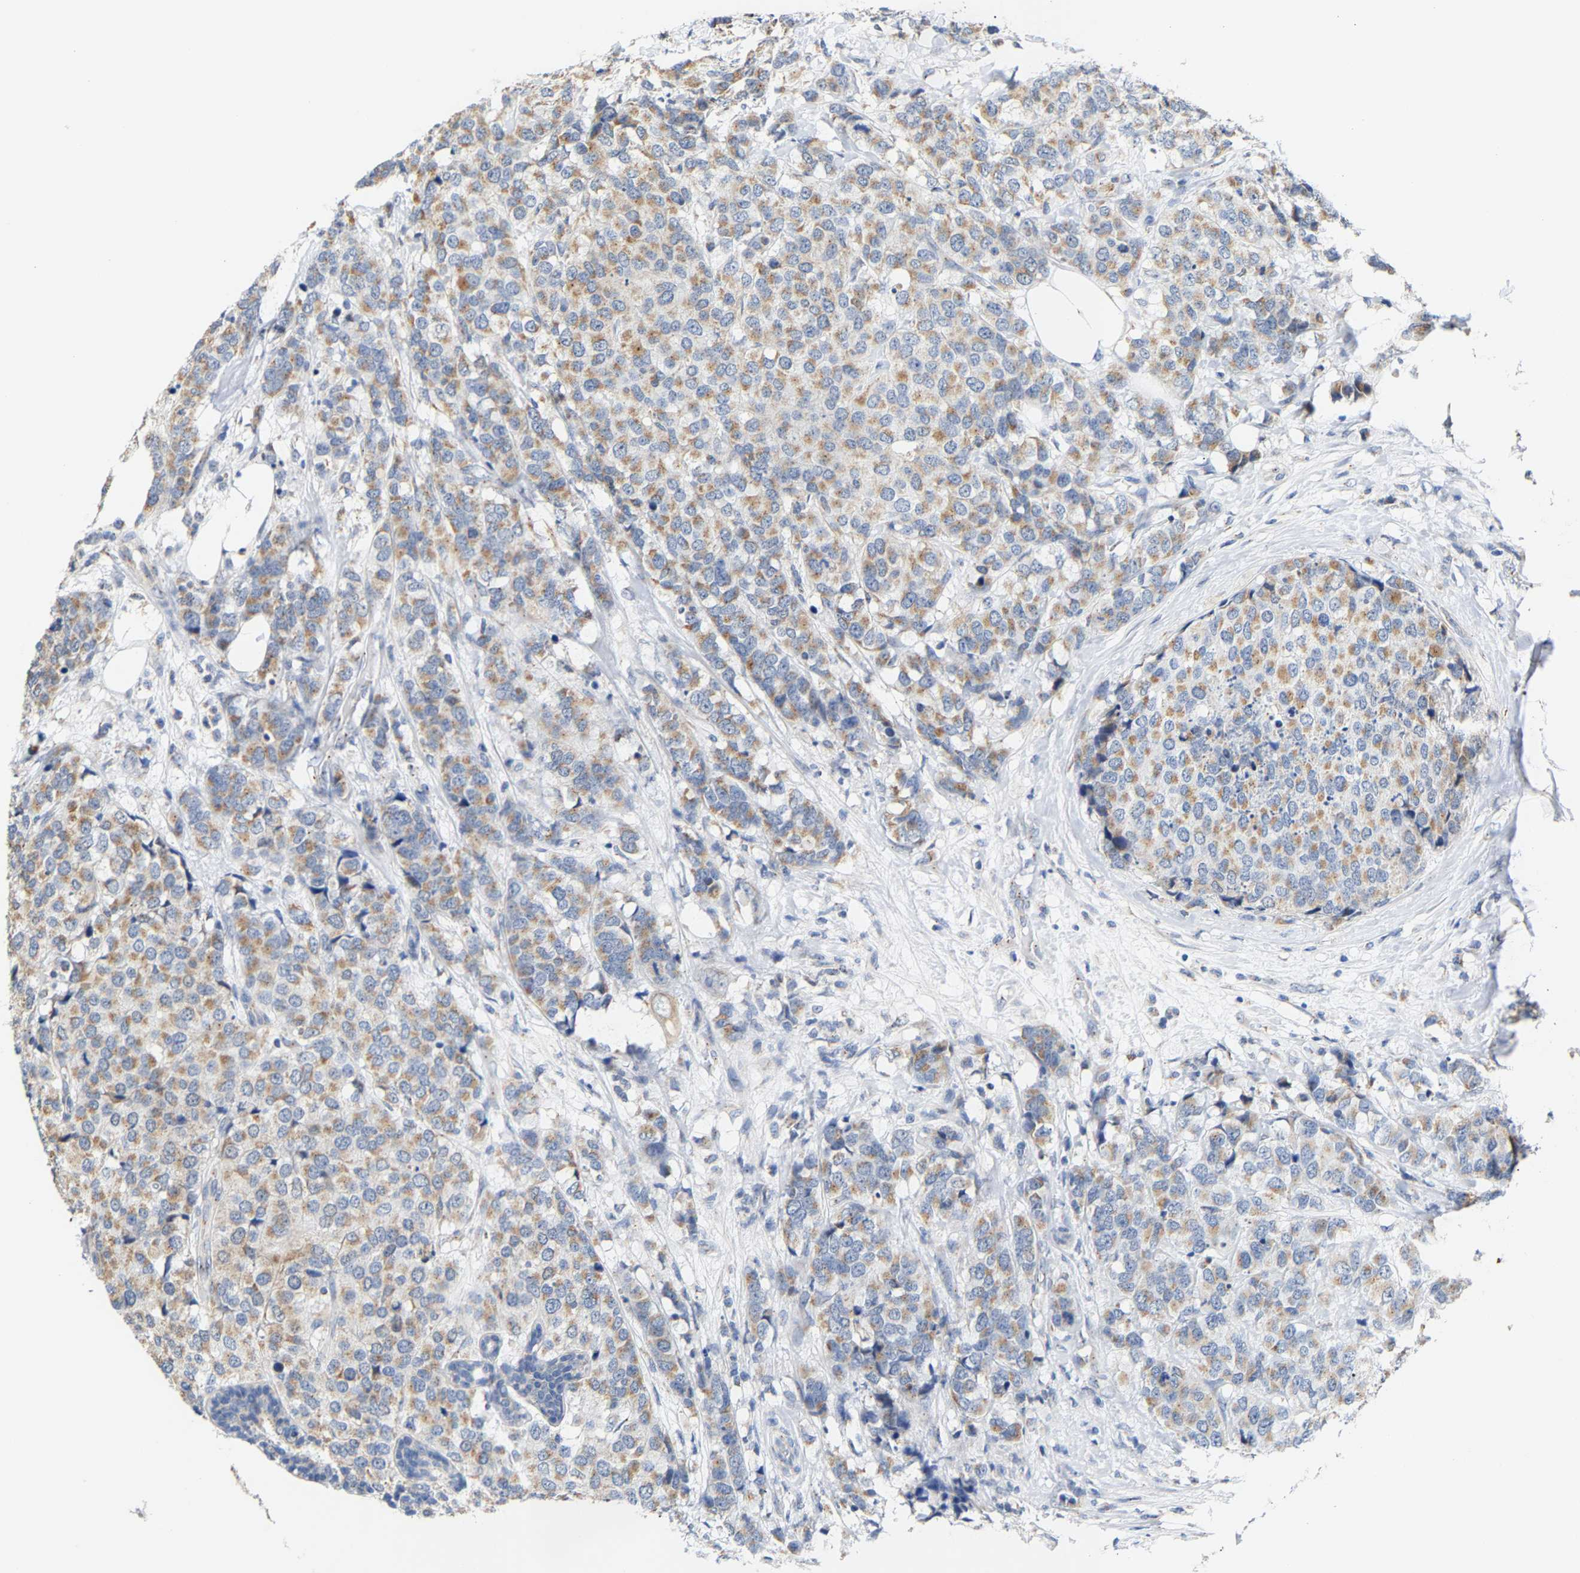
{"staining": {"intensity": "weak", "quantity": ">75%", "location": "cytoplasmic/membranous"}, "tissue": "breast cancer", "cell_type": "Tumor cells", "image_type": "cancer", "snomed": [{"axis": "morphology", "description": "Lobular carcinoma"}, {"axis": "topography", "description": "Breast"}], "caption": "Weak cytoplasmic/membranous protein expression is identified in approximately >75% of tumor cells in breast cancer. Using DAB (brown) and hematoxylin (blue) stains, captured at high magnification using brightfield microscopy.", "gene": "PCNT", "patient": {"sex": "female", "age": 59}}